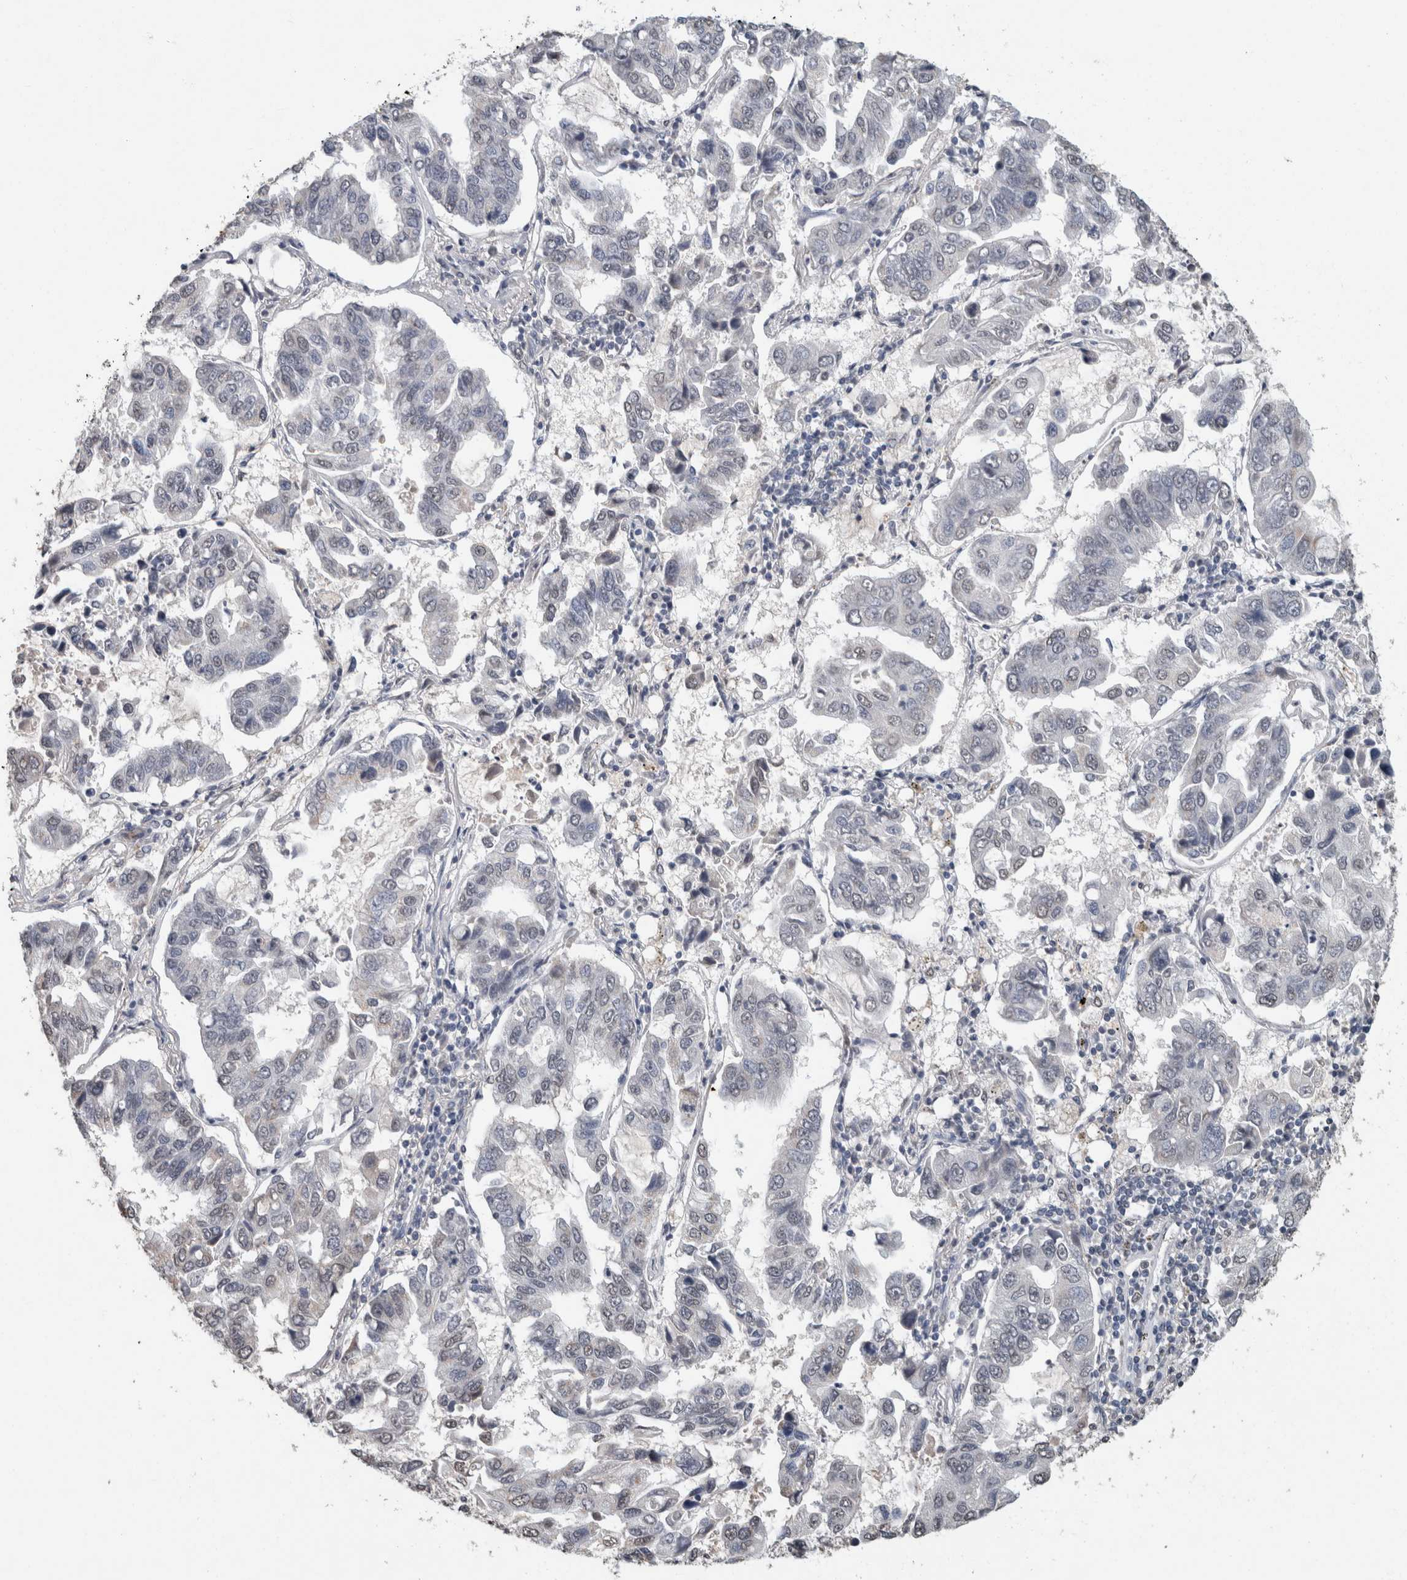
{"staining": {"intensity": "negative", "quantity": "none", "location": "none"}, "tissue": "lung cancer", "cell_type": "Tumor cells", "image_type": "cancer", "snomed": [{"axis": "morphology", "description": "Adenocarcinoma, NOS"}, {"axis": "topography", "description": "Lung"}], "caption": "Adenocarcinoma (lung) was stained to show a protein in brown. There is no significant positivity in tumor cells.", "gene": "LTBP1", "patient": {"sex": "male", "age": 64}}